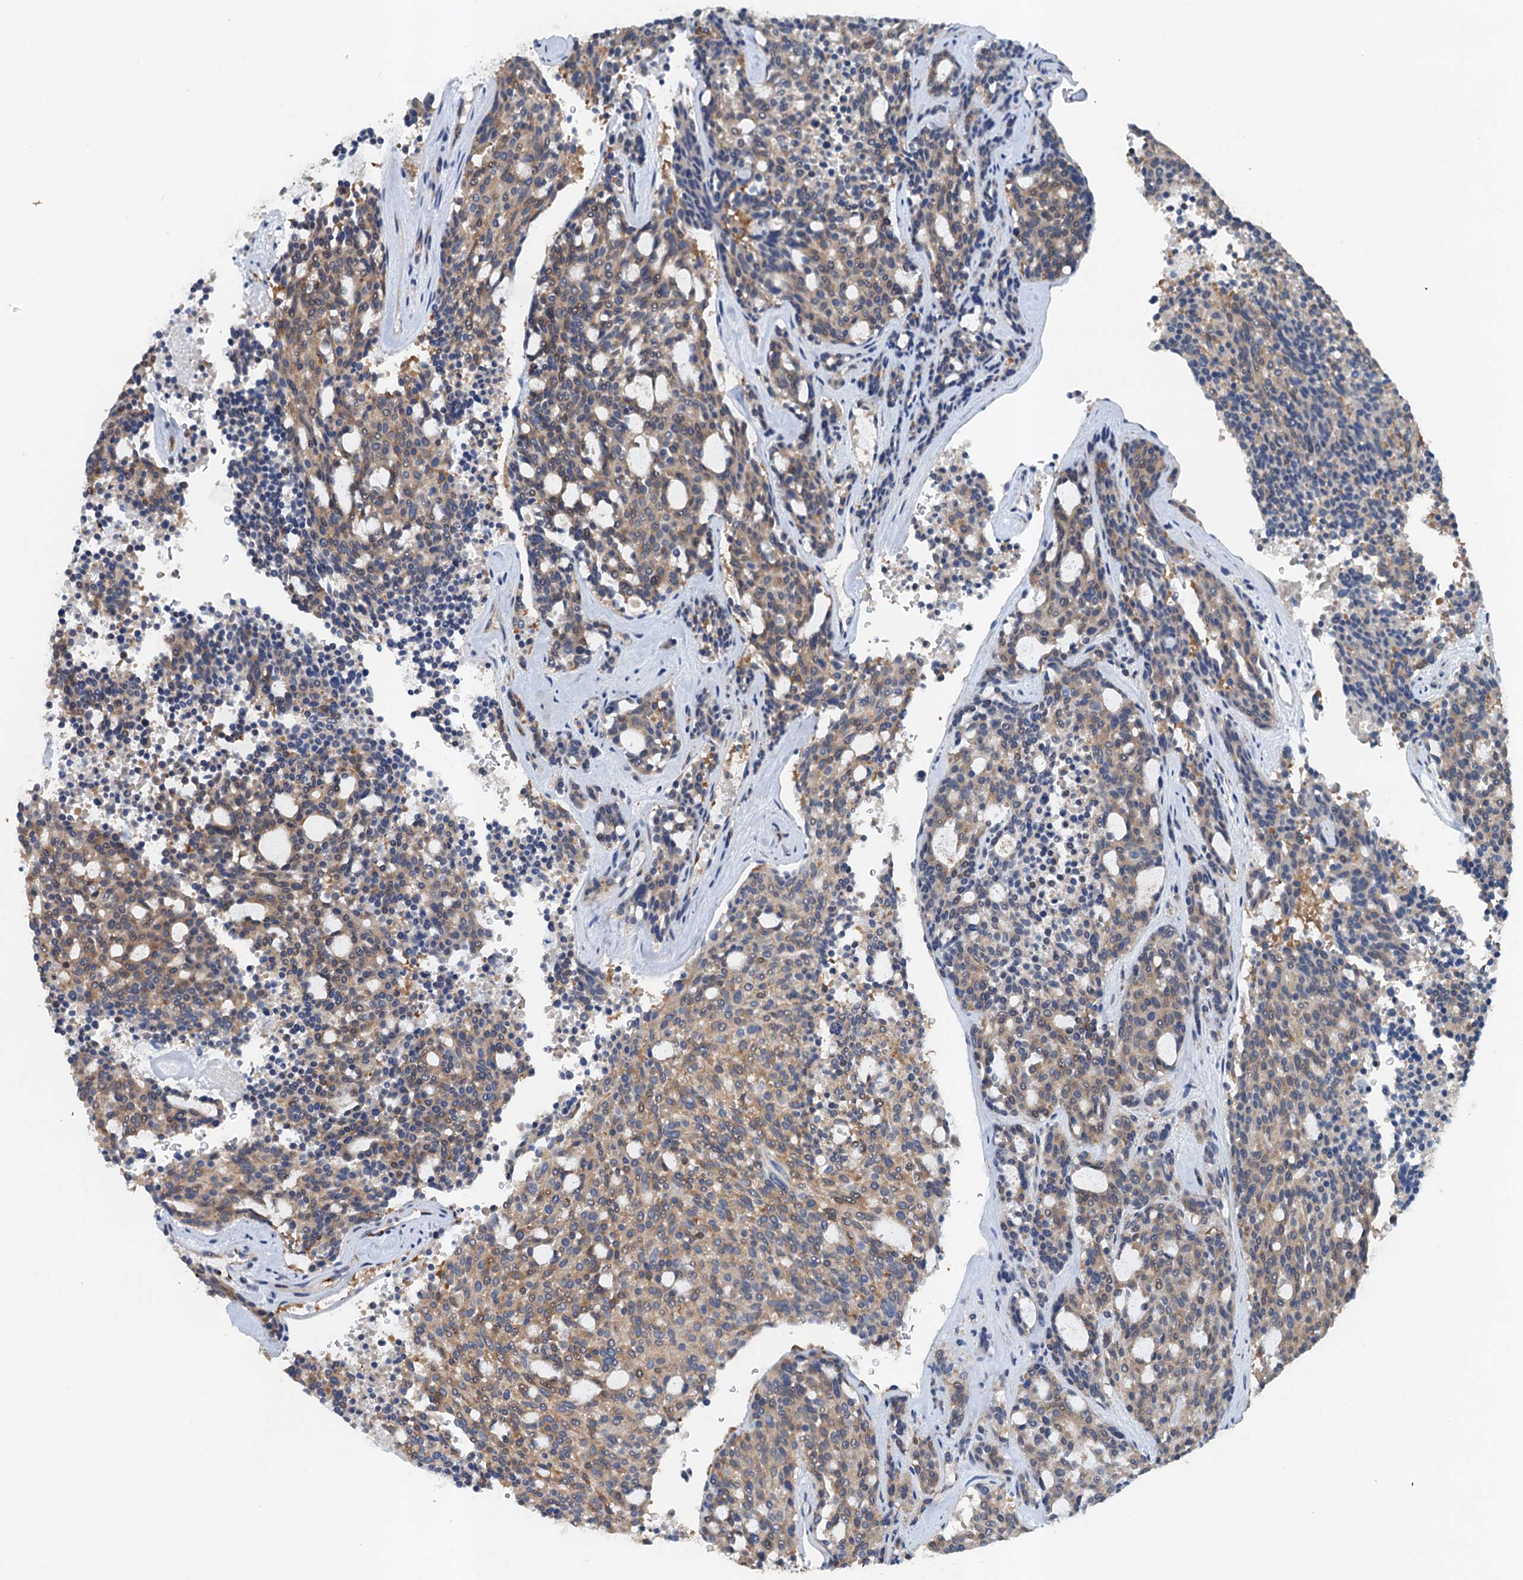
{"staining": {"intensity": "weak", "quantity": ">75%", "location": "cytoplasmic/membranous"}, "tissue": "carcinoid", "cell_type": "Tumor cells", "image_type": "cancer", "snomed": [{"axis": "morphology", "description": "Carcinoid, malignant, NOS"}, {"axis": "topography", "description": "Pancreas"}], "caption": "The image reveals immunohistochemical staining of carcinoid. There is weak cytoplasmic/membranous staining is appreciated in approximately >75% of tumor cells.", "gene": "NBEA", "patient": {"sex": "female", "age": 54}}